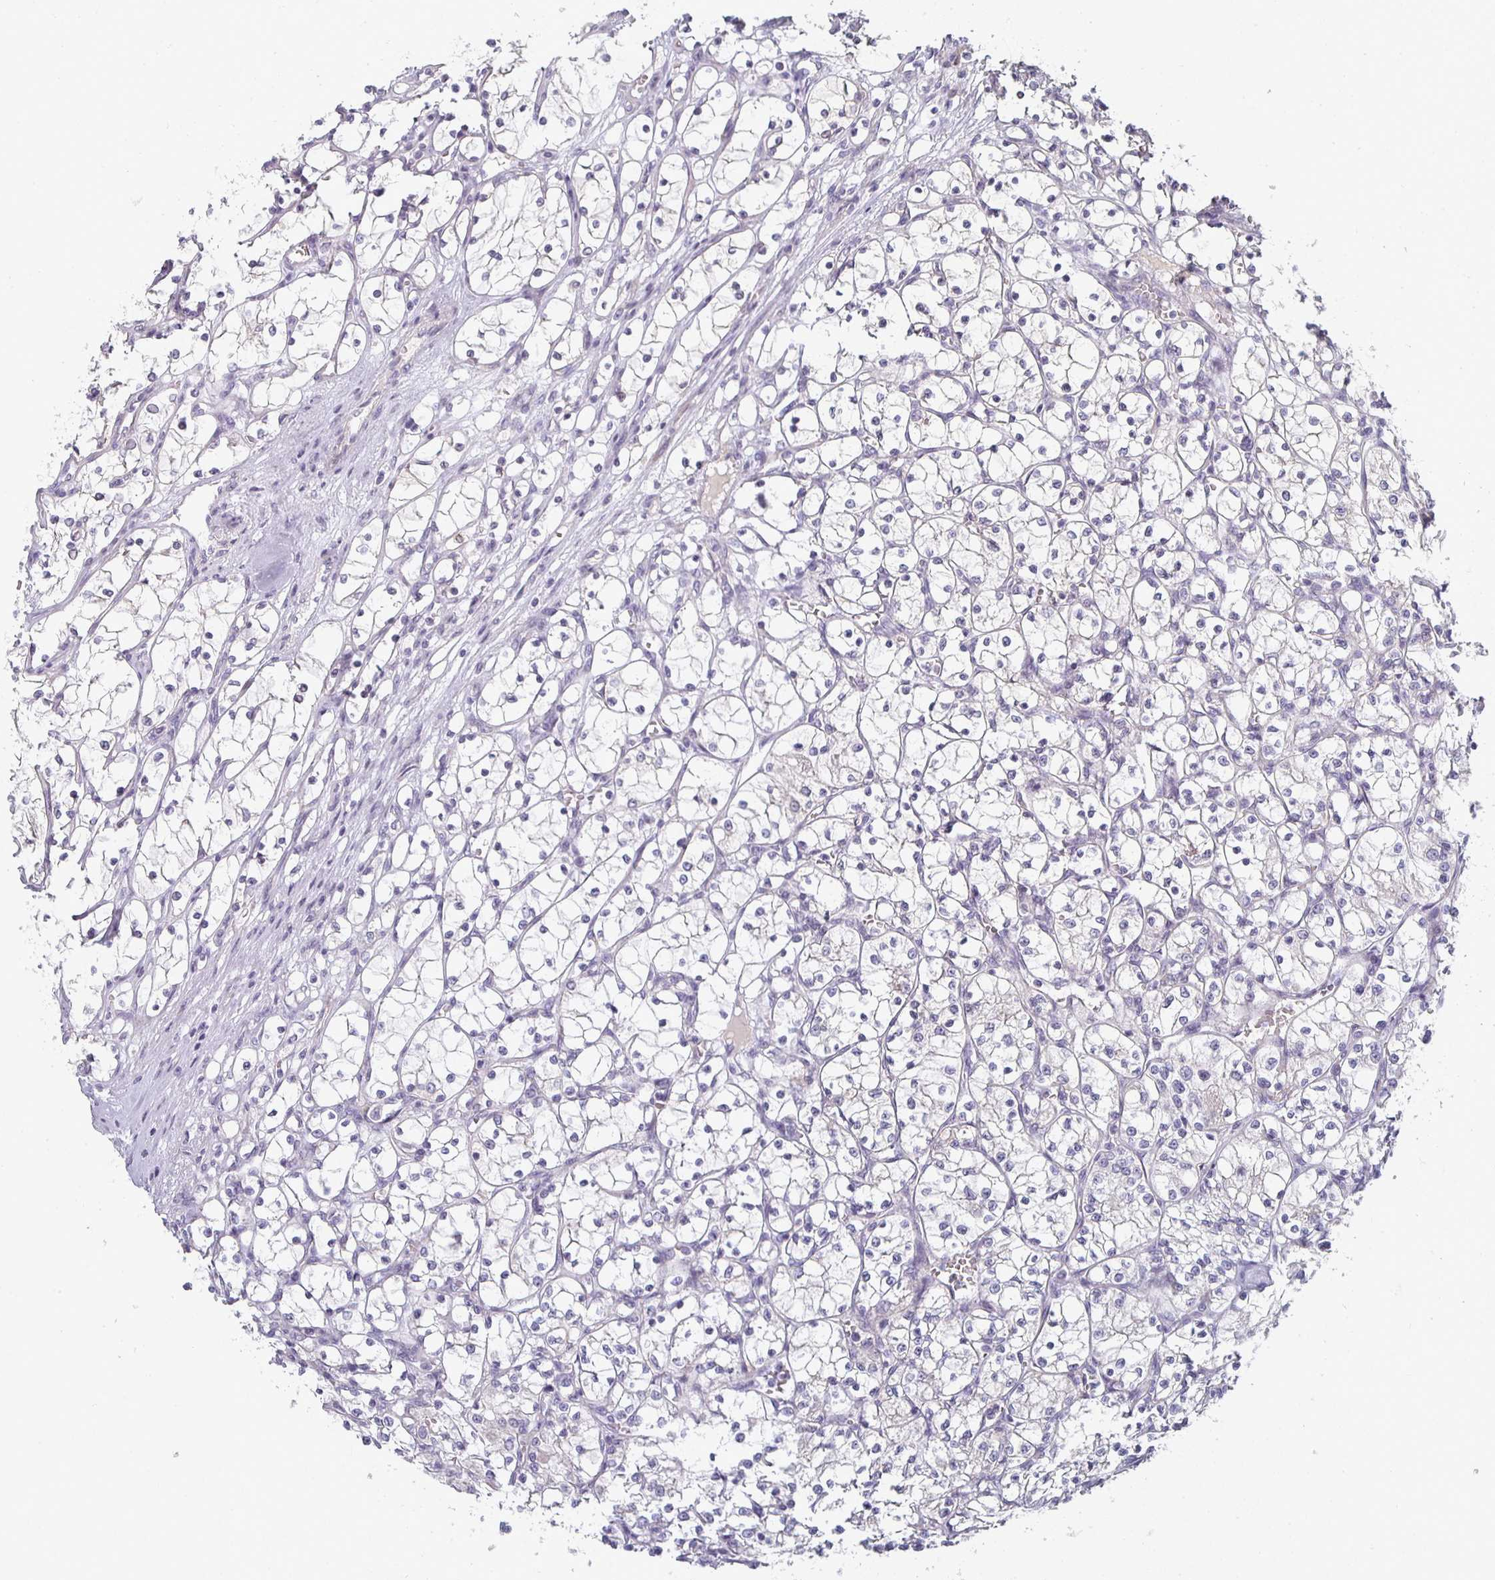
{"staining": {"intensity": "negative", "quantity": "none", "location": "none"}, "tissue": "renal cancer", "cell_type": "Tumor cells", "image_type": "cancer", "snomed": [{"axis": "morphology", "description": "Adenocarcinoma, NOS"}, {"axis": "topography", "description": "Kidney"}], "caption": "Histopathology image shows no protein staining in tumor cells of renal cancer (adenocarcinoma) tissue.", "gene": "CTHRC1", "patient": {"sex": "female", "age": 69}}